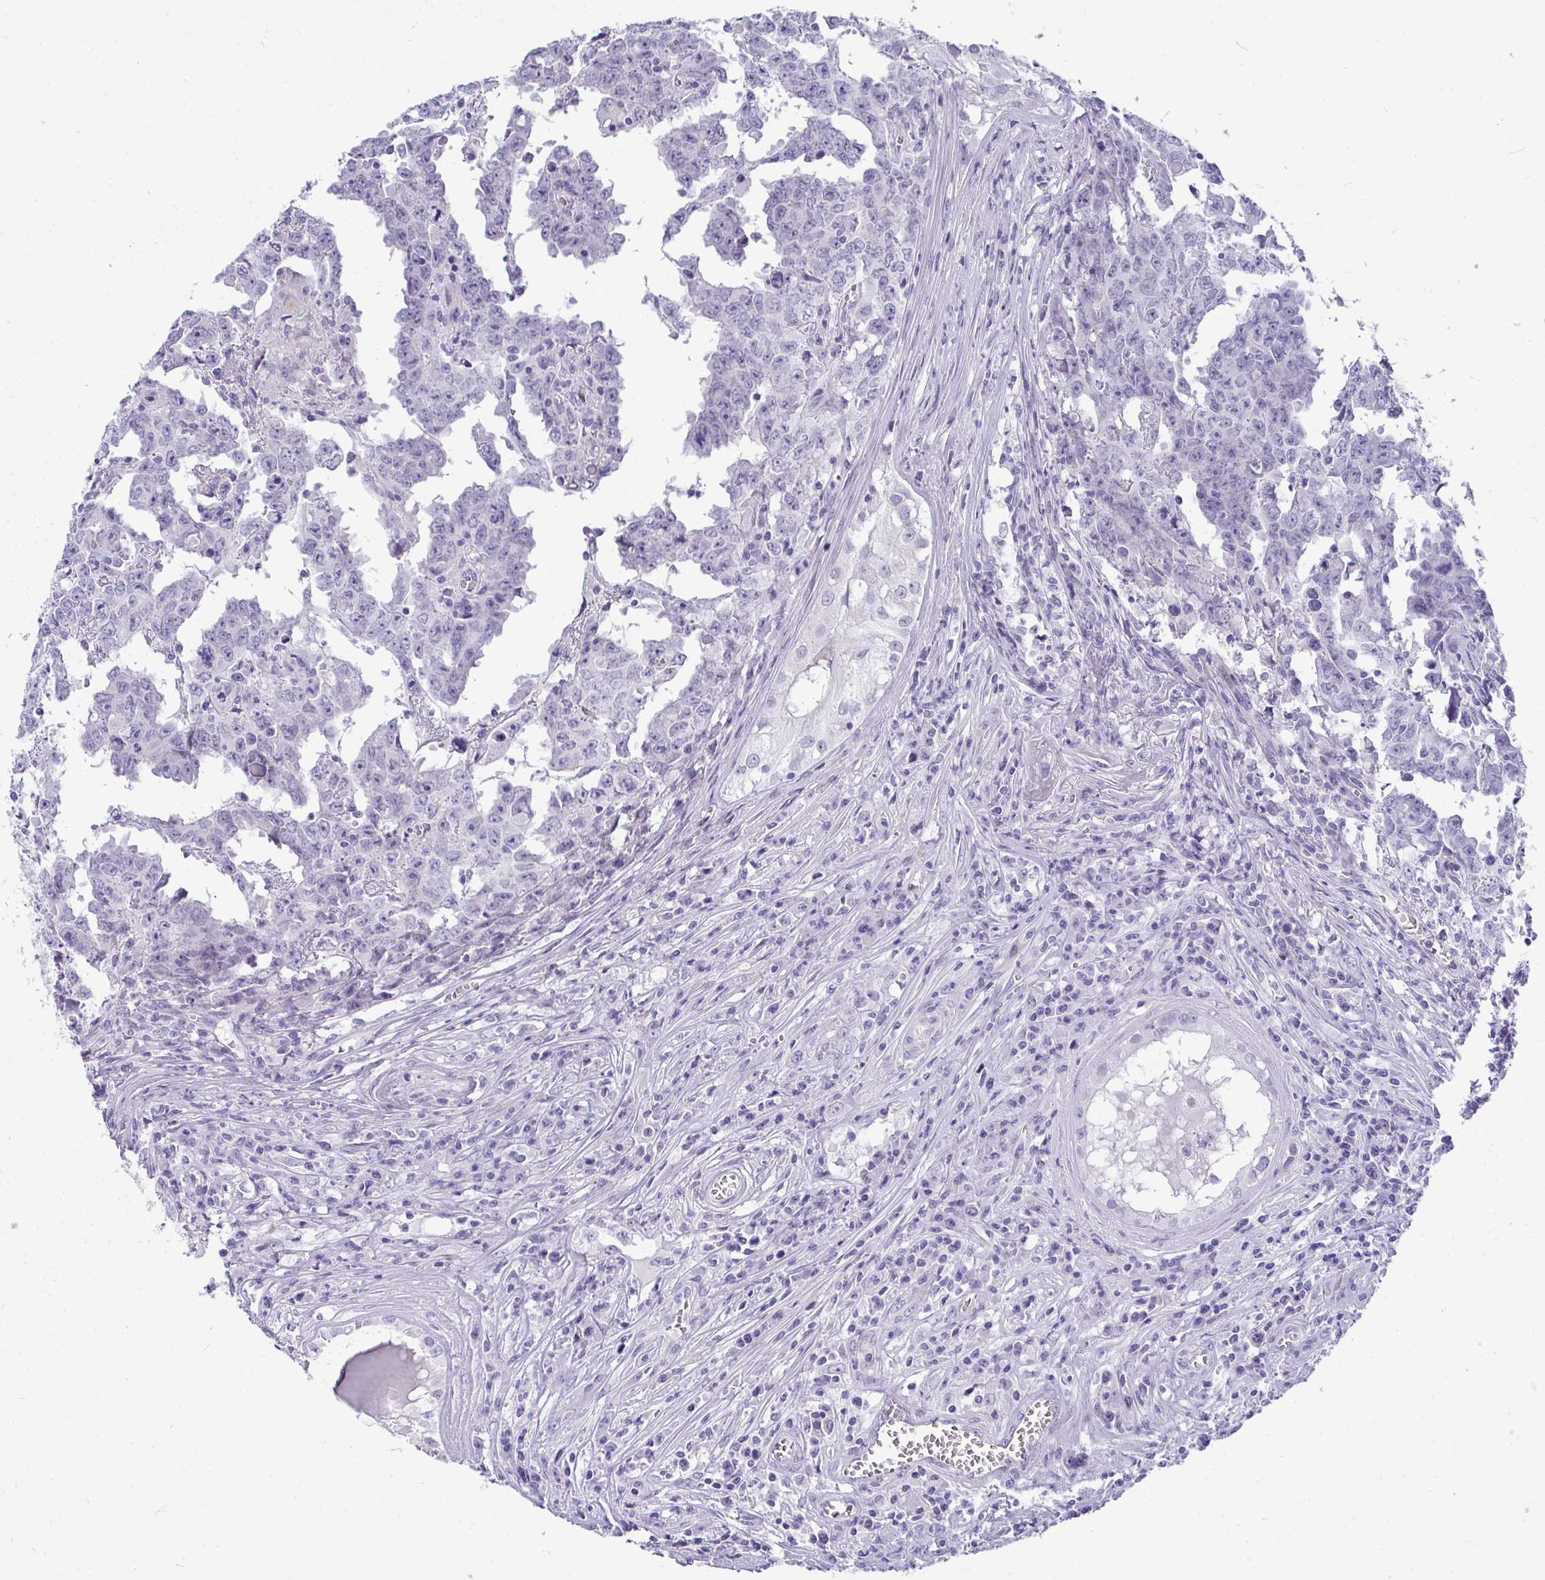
{"staining": {"intensity": "negative", "quantity": "none", "location": "none"}, "tissue": "testis cancer", "cell_type": "Tumor cells", "image_type": "cancer", "snomed": [{"axis": "morphology", "description": "Carcinoma, Embryonal, NOS"}, {"axis": "topography", "description": "Testis"}], "caption": "Immunohistochemistry of human testis cancer (embryonal carcinoma) reveals no positivity in tumor cells. (Immunohistochemistry, brightfield microscopy, high magnification).", "gene": "AK5", "patient": {"sex": "male", "age": 22}}